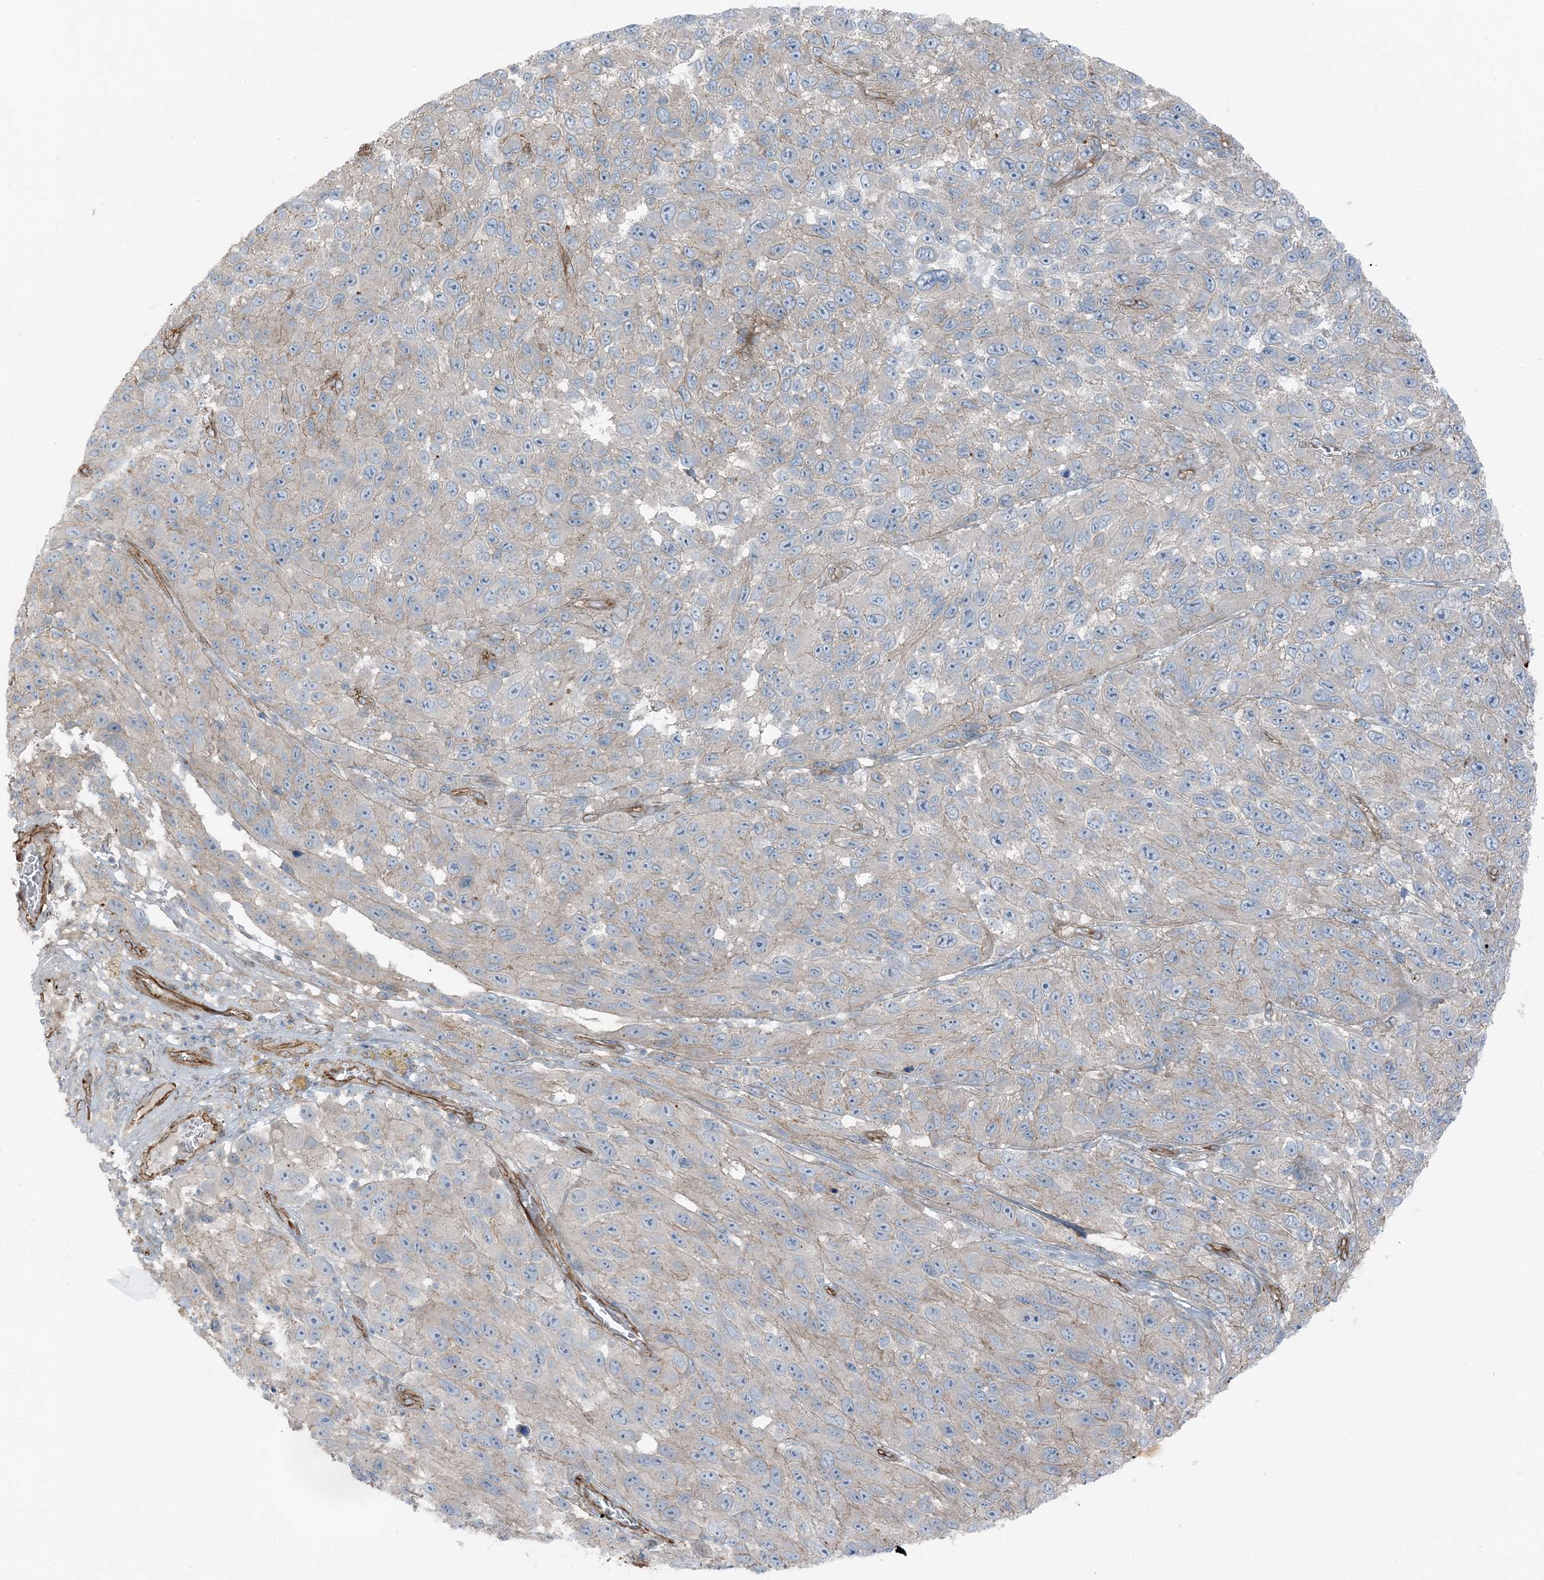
{"staining": {"intensity": "negative", "quantity": "none", "location": "none"}, "tissue": "melanoma", "cell_type": "Tumor cells", "image_type": "cancer", "snomed": [{"axis": "morphology", "description": "Malignant melanoma, NOS"}, {"axis": "topography", "description": "Skin"}], "caption": "Immunohistochemistry (IHC) photomicrograph of neoplastic tissue: human malignant melanoma stained with DAB displays no significant protein expression in tumor cells.", "gene": "ZFP90", "patient": {"sex": "female", "age": 96}}